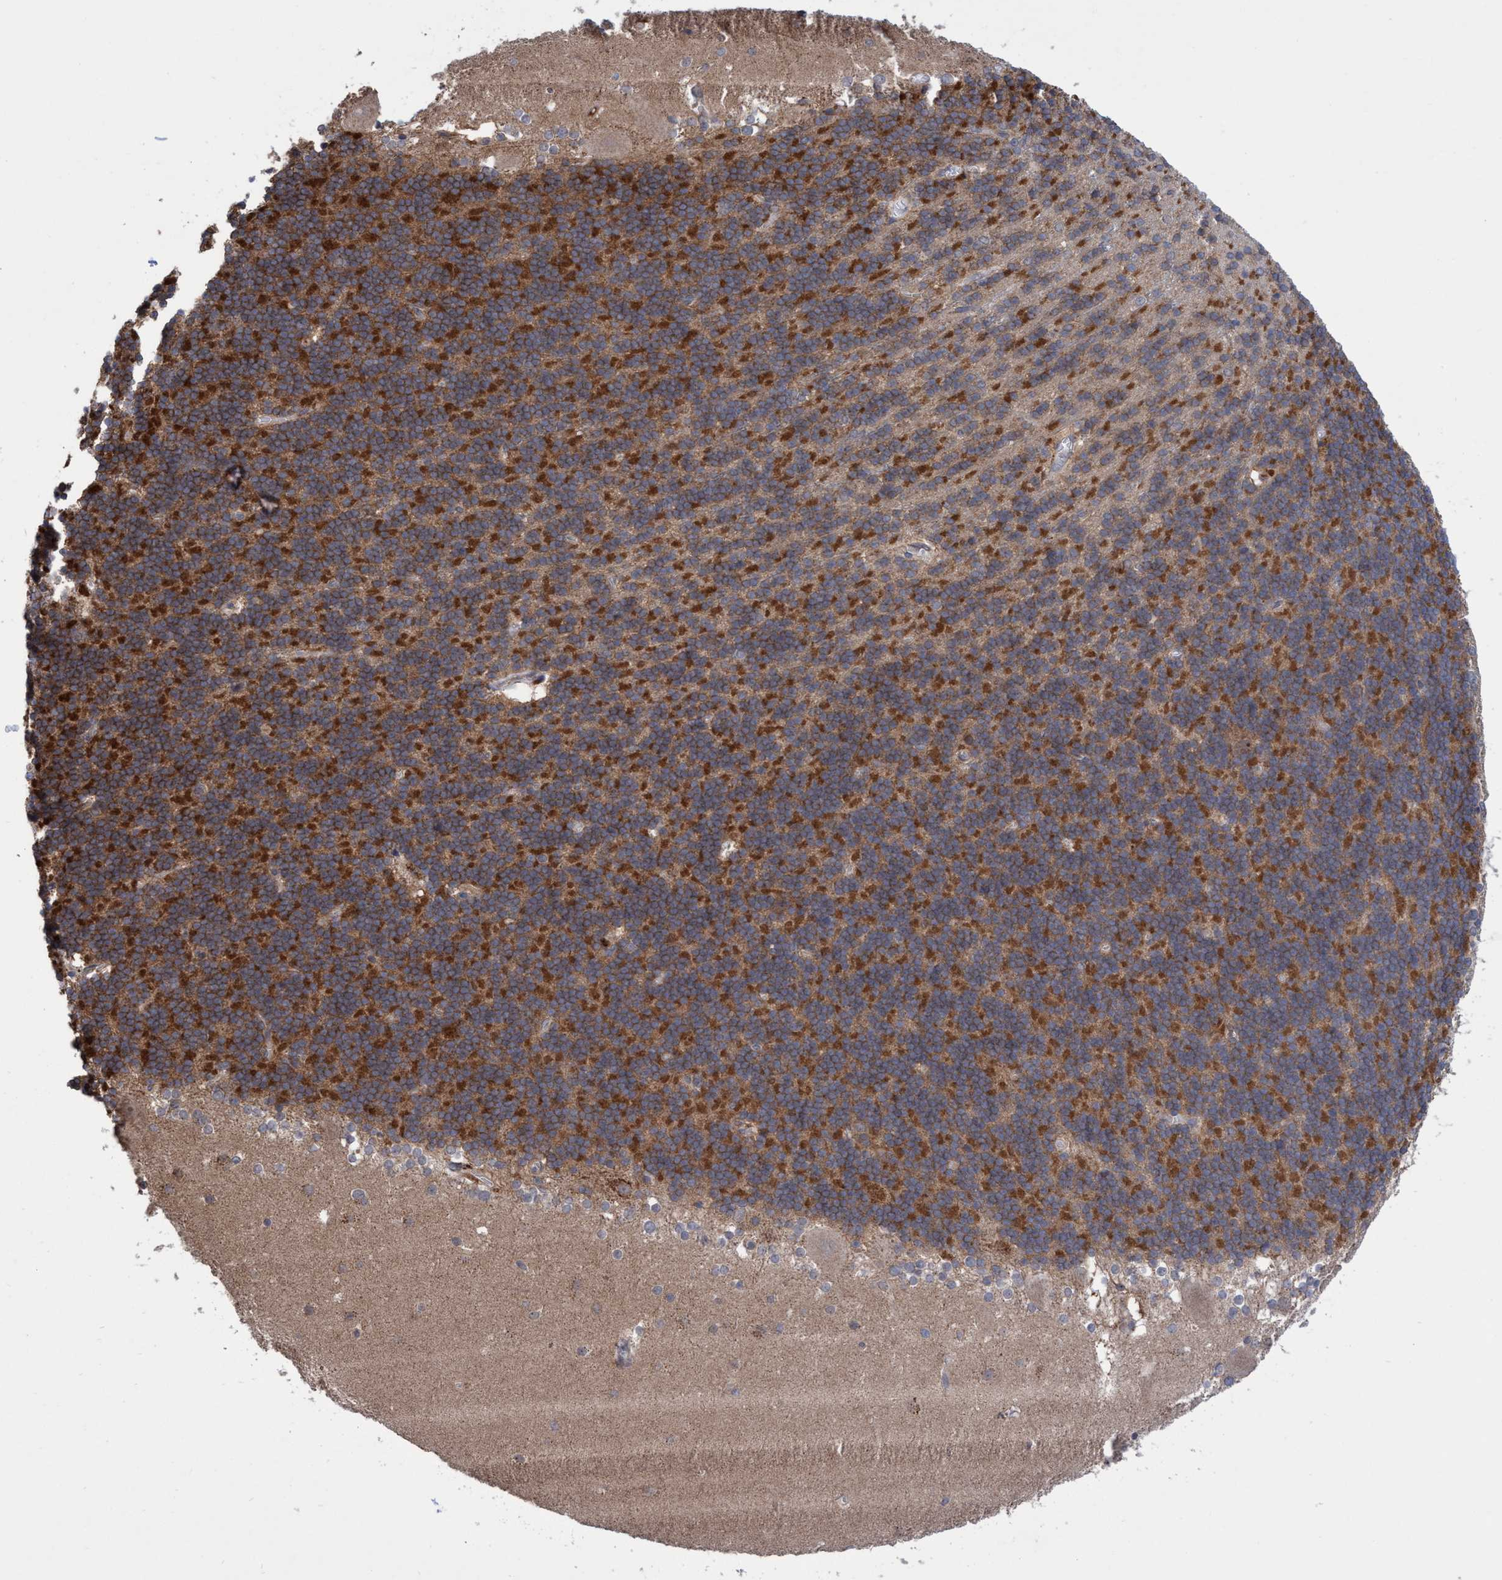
{"staining": {"intensity": "strong", "quantity": "25%-75%", "location": "cytoplasmic/membranous"}, "tissue": "cerebellum", "cell_type": "Cells in granular layer", "image_type": "normal", "snomed": [{"axis": "morphology", "description": "Normal tissue, NOS"}, {"axis": "topography", "description": "Cerebellum"}], "caption": "Immunohistochemistry (IHC) (DAB (3,3'-diaminobenzidine)) staining of unremarkable human cerebellum exhibits strong cytoplasmic/membranous protein expression in approximately 25%-75% of cells in granular layer. Using DAB (brown) and hematoxylin (blue) stains, captured at high magnification using brightfield microscopy.", "gene": "P2RY14", "patient": {"sex": "female", "age": 19}}